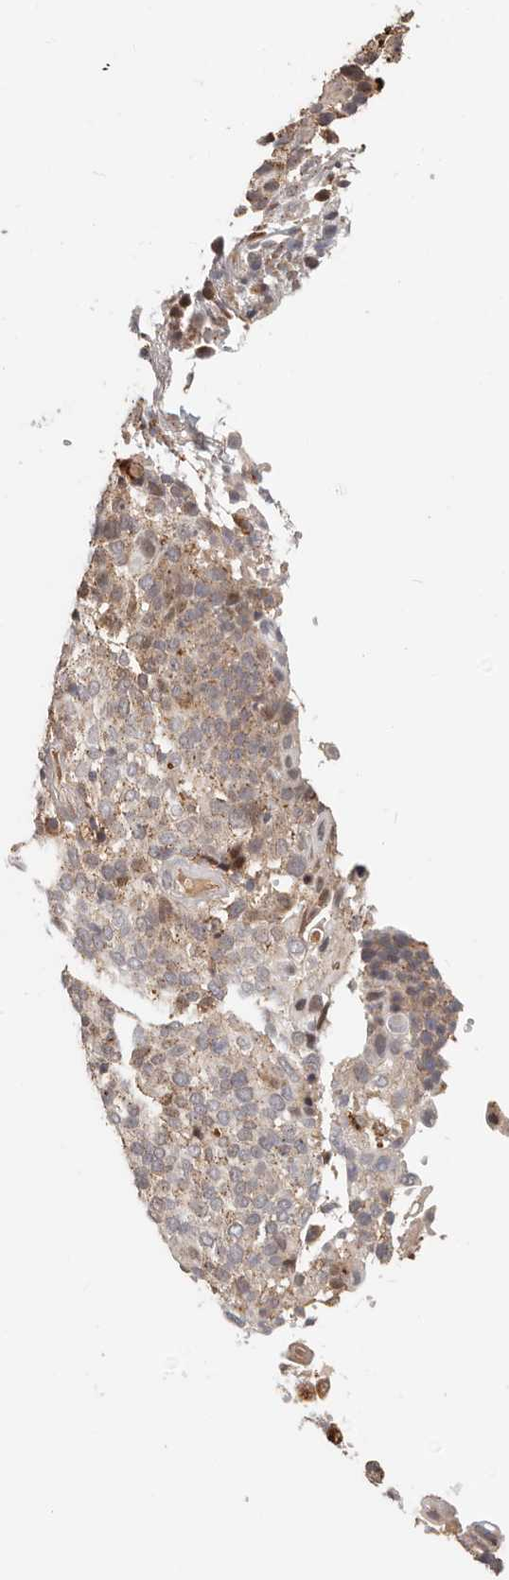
{"staining": {"intensity": "weak", "quantity": "25%-75%", "location": "cytoplasmic/membranous"}, "tissue": "cervical cancer", "cell_type": "Tumor cells", "image_type": "cancer", "snomed": [{"axis": "morphology", "description": "Squamous cell carcinoma, NOS"}, {"axis": "topography", "description": "Cervix"}], "caption": "Tumor cells exhibit low levels of weak cytoplasmic/membranous positivity in approximately 25%-75% of cells in squamous cell carcinoma (cervical).", "gene": "ZRANB1", "patient": {"sex": "female", "age": 74}}